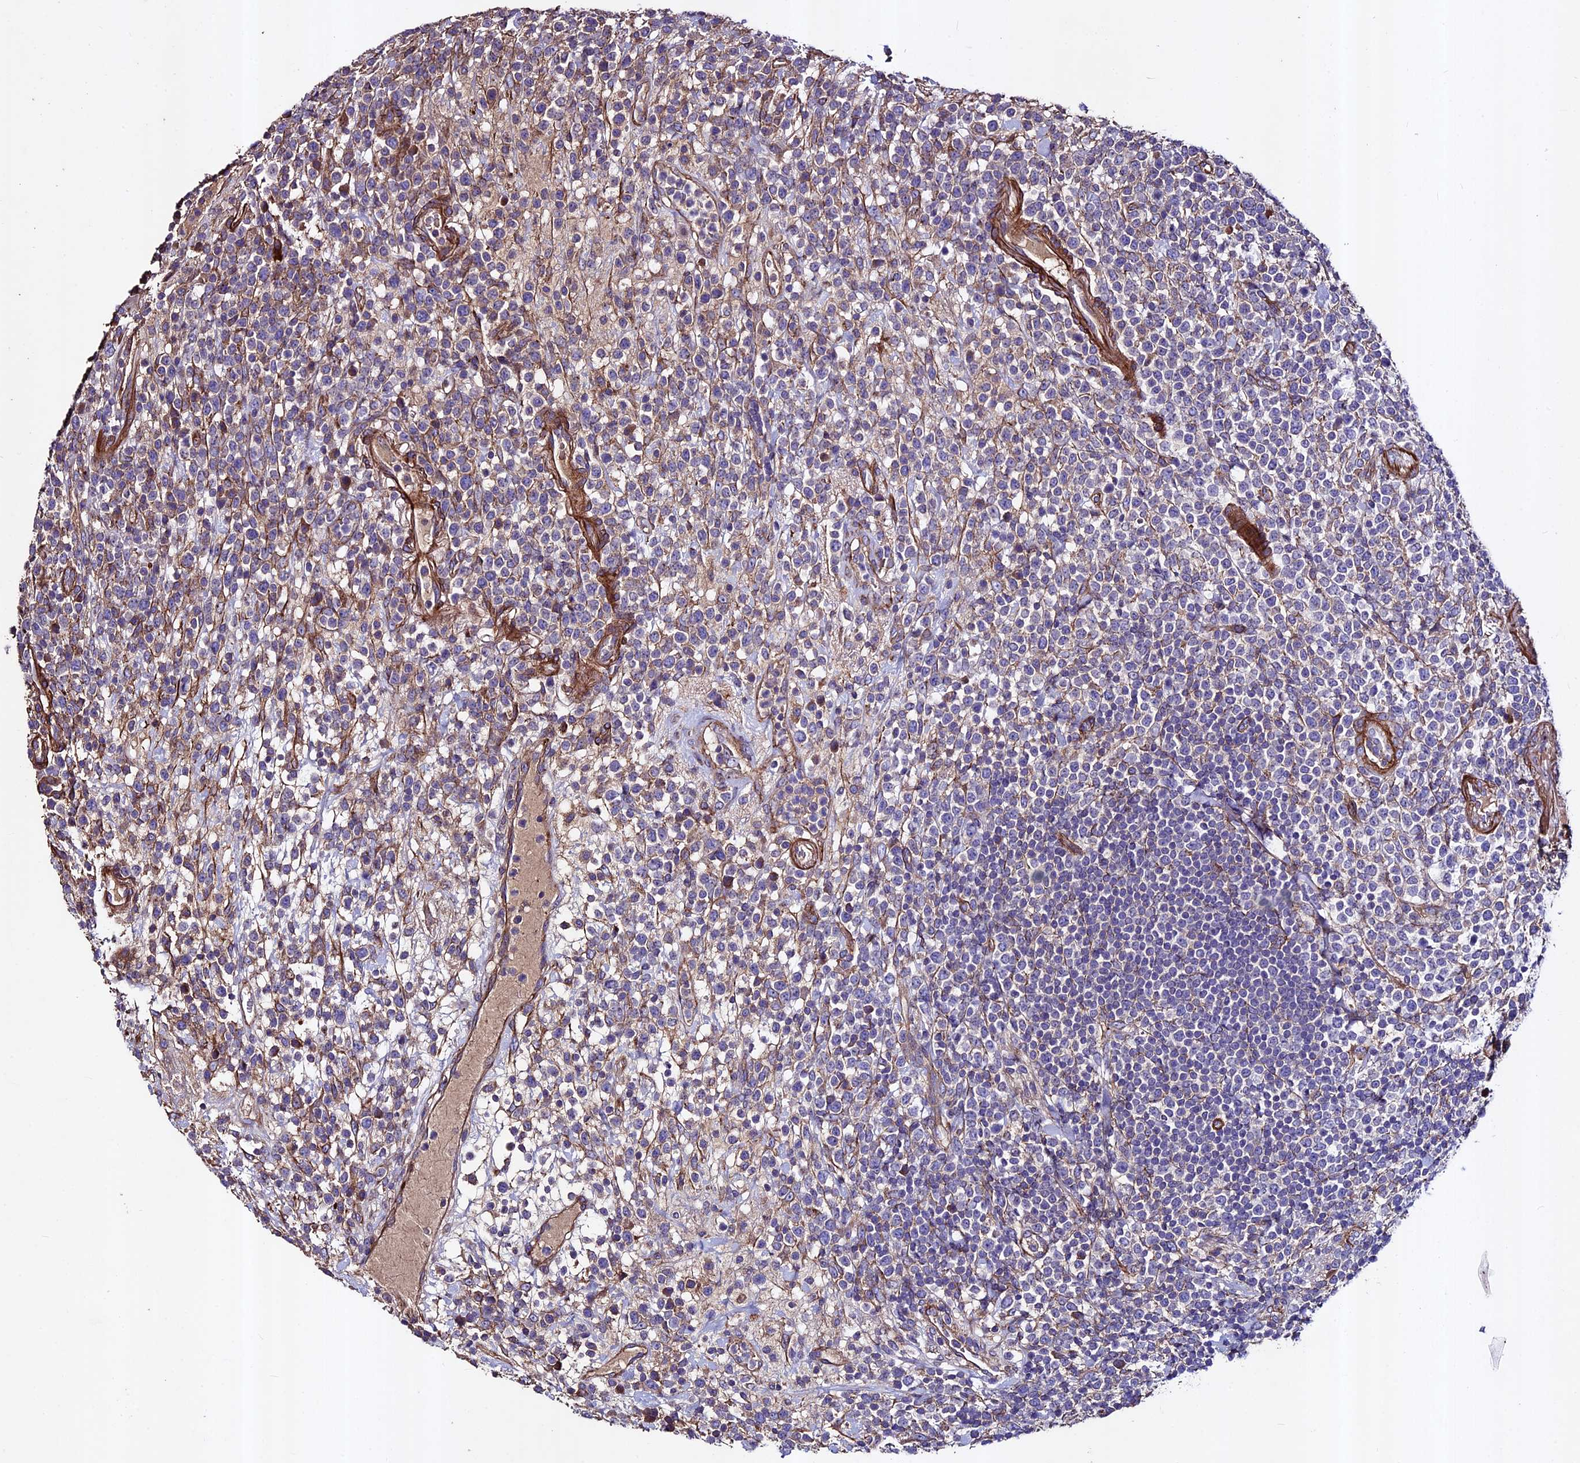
{"staining": {"intensity": "negative", "quantity": "none", "location": "none"}, "tissue": "lymphoma", "cell_type": "Tumor cells", "image_type": "cancer", "snomed": [{"axis": "morphology", "description": "Malignant lymphoma, non-Hodgkin's type, High grade"}, {"axis": "topography", "description": "Colon"}], "caption": "High power microscopy photomicrograph of an immunohistochemistry histopathology image of lymphoma, revealing no significant positivity in tumor cells.", "gene": "EVA1B", "patient": {"sex": "female", "age": 53}}